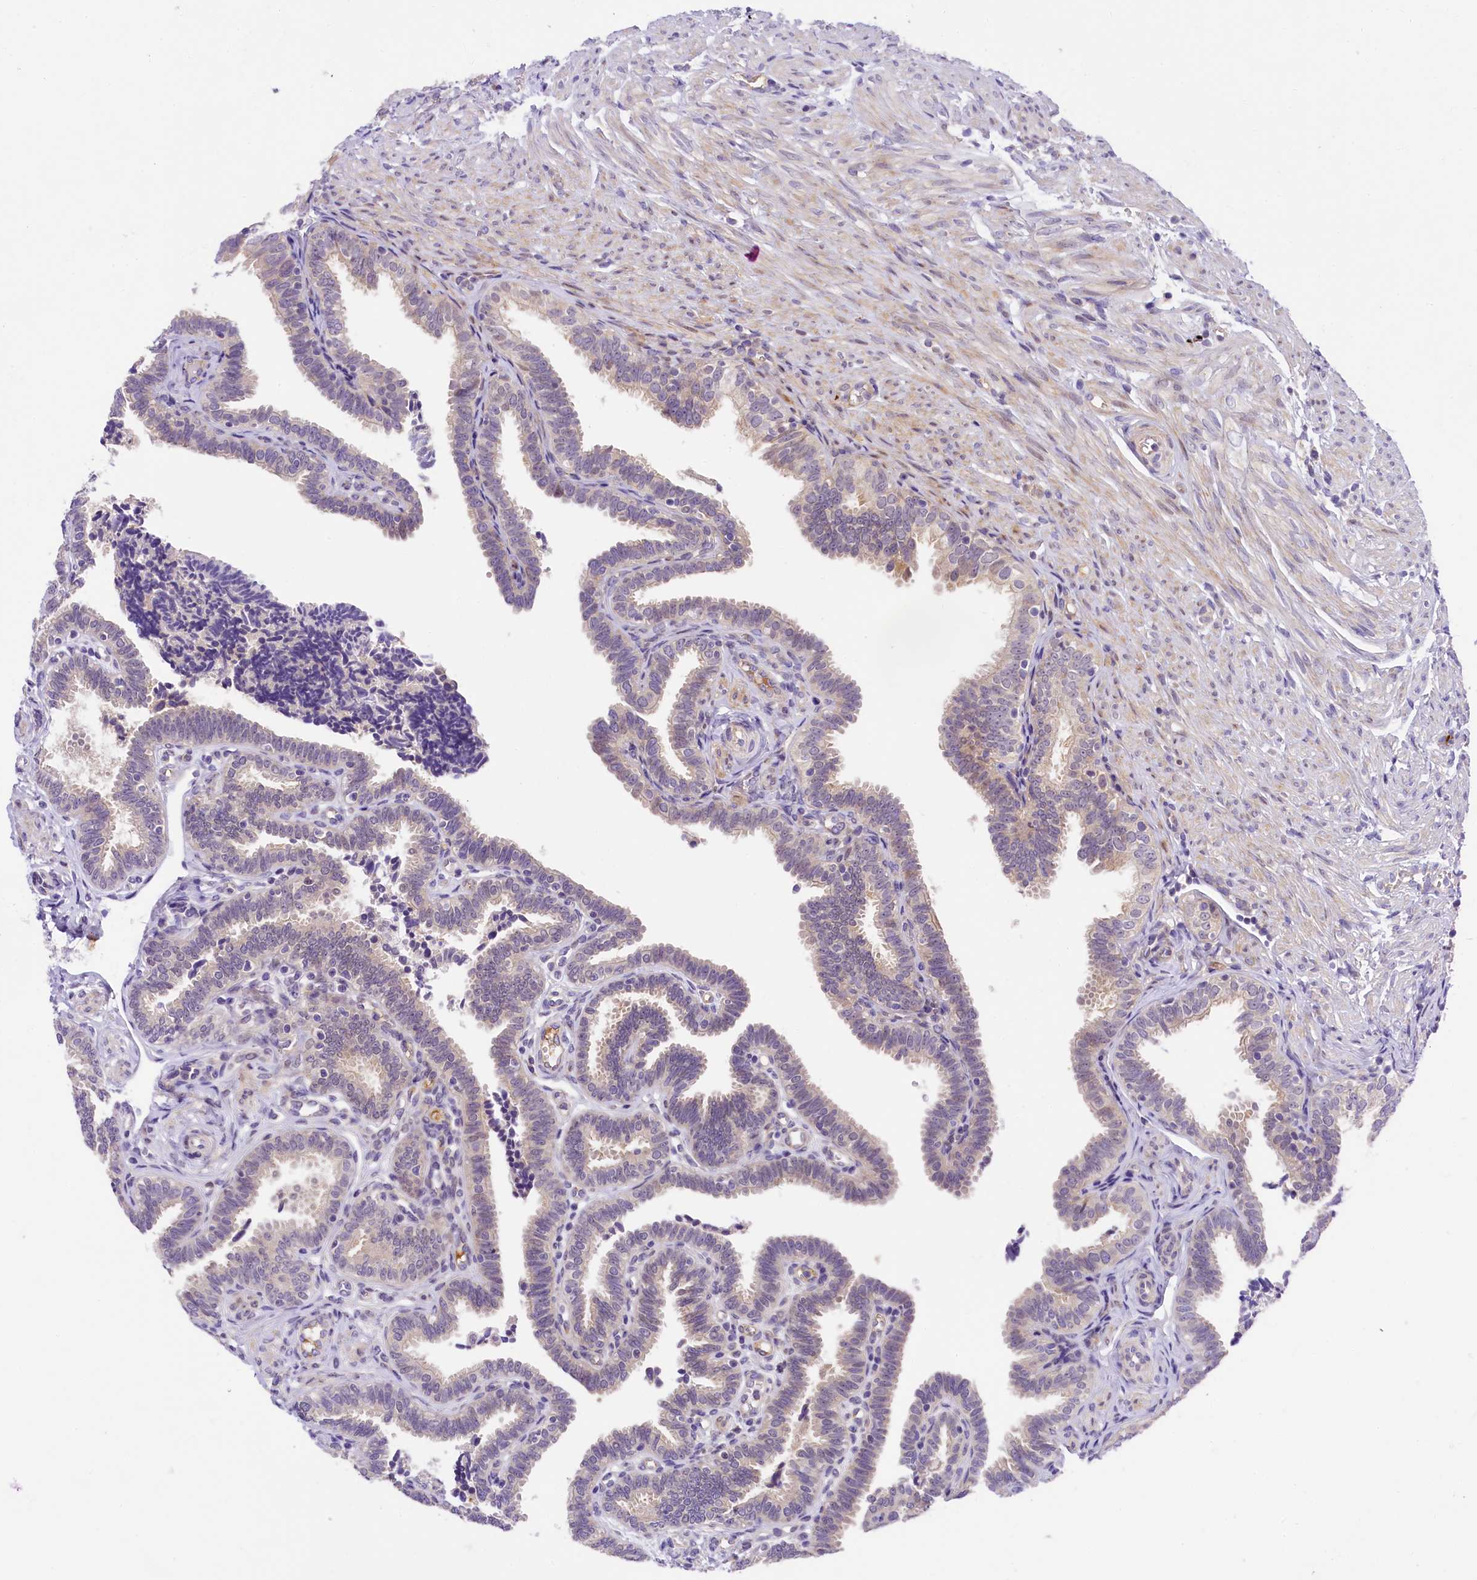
{"staining": {"intensity": "moderate", "quantity": "25%-75%", "location": "cytoplasmic/membranous"}, "tissue": "fallopian tube", "cell_type": "Glandular cells", "image_type": "normal", "snomed": [{"axis": "morphology", "description": "Normal tissue, NOS"}, {"axis": "topography", "description": "Fallopian tube"}], "caption": "Brown immunohistochemical staining in unremarkable fallopian tube shows moderate cytoplasmic/membranous expression in approximately 25%-75% of glandular cells.", "gene": "UBXN6", "patient": {"sex": "female", "age": 39}}